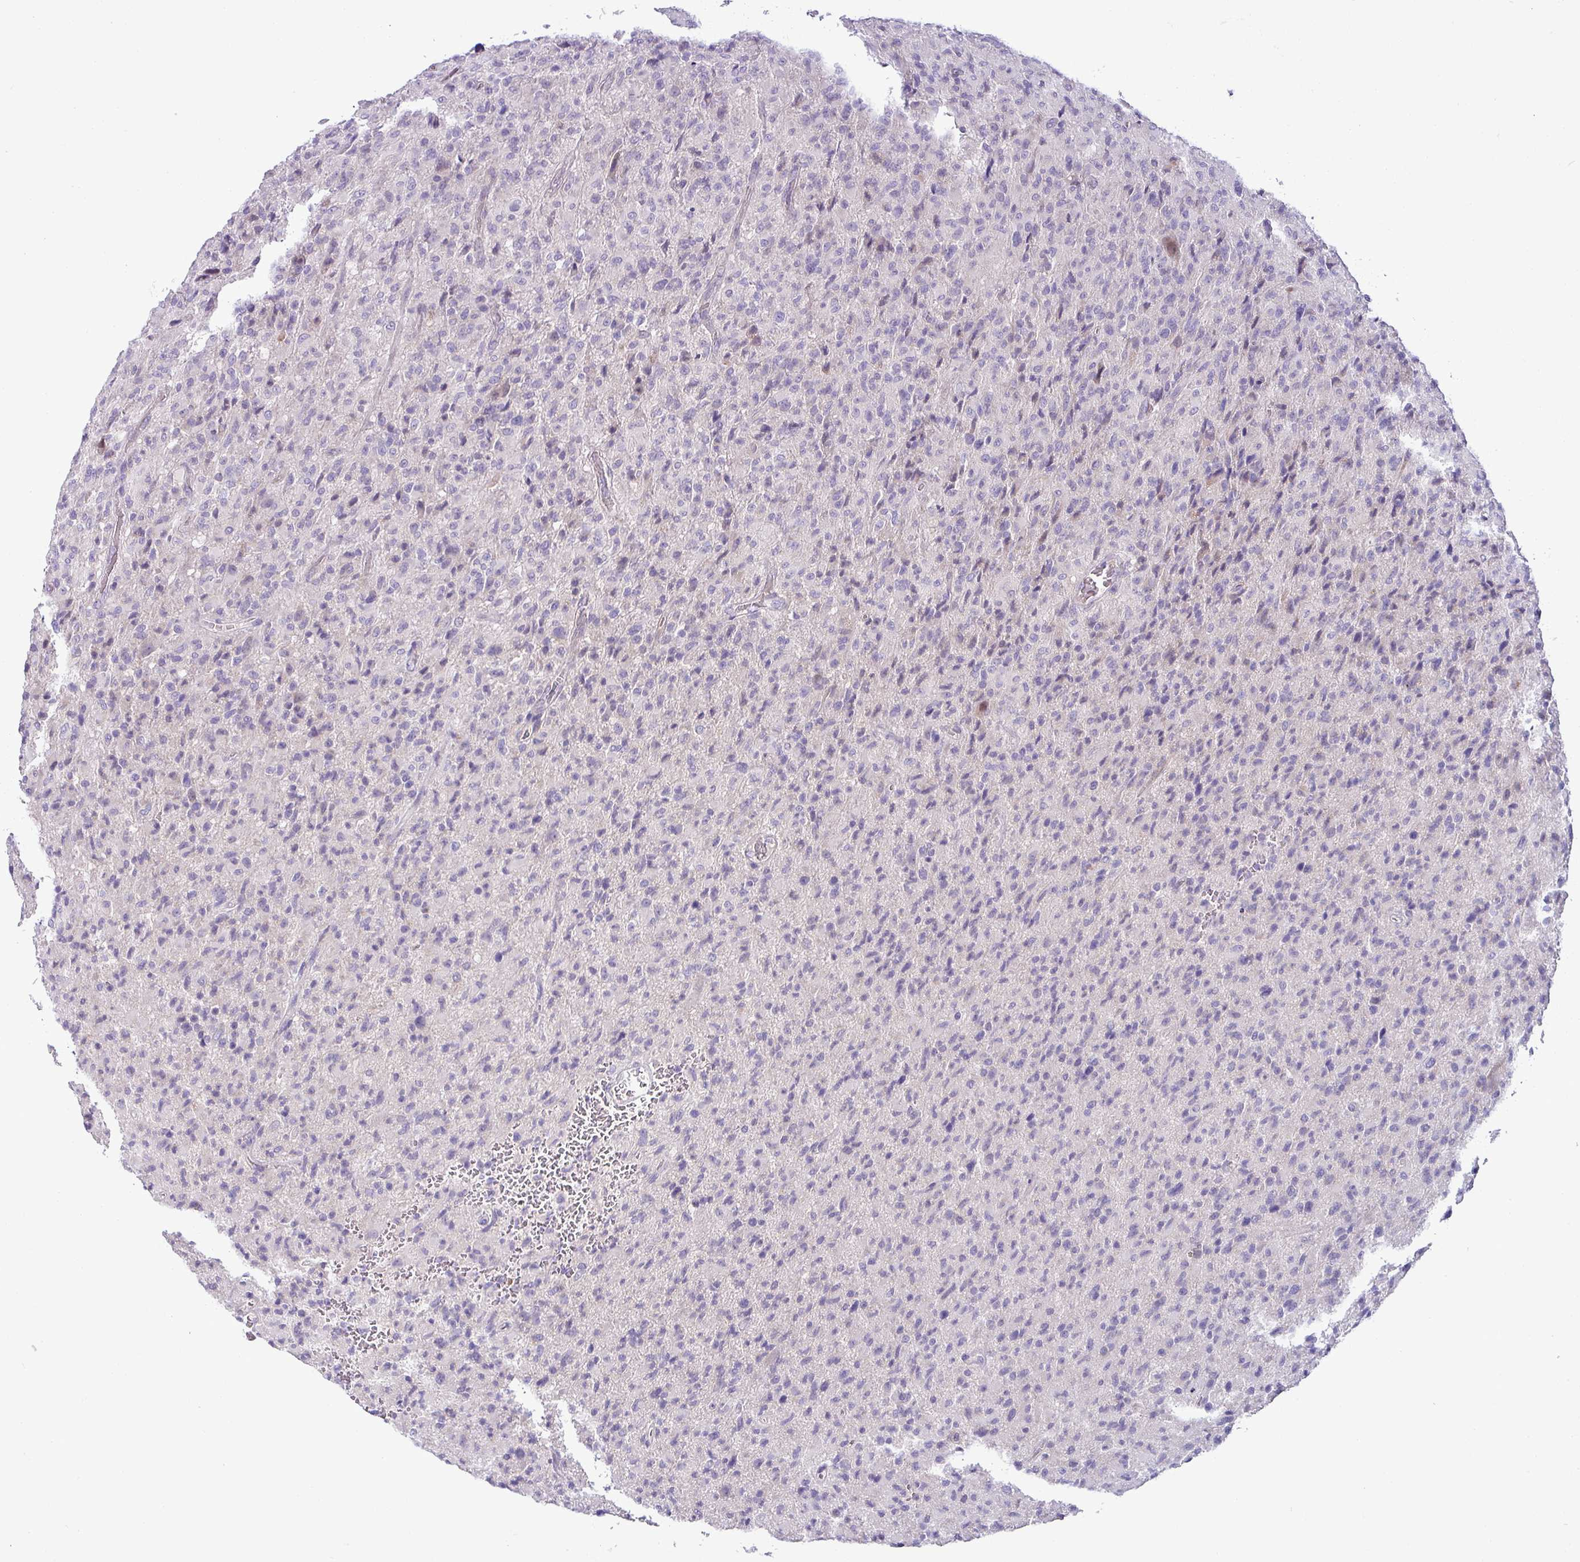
{"staining": {"intensity": "negative", "quantity": "none", "location": "none"}, "tissue": "glioma", "cell_type": "Tumor cells", "image_type": "cancer", "snomed": [{"axis": "morphology", "description": "Glioma, malignant, High grade"}, {"axis": "topography", "description": "Brain"}], "caption": "Immunohistochemistry photomicrograph of neoplastic tissue: human glioma stained with DAB (3,3'-diaminobenzidine) displays no significant protein expression in tumor cells.", "gene": "ACAP3", "patient": {"sex": "female", "age": 57}}